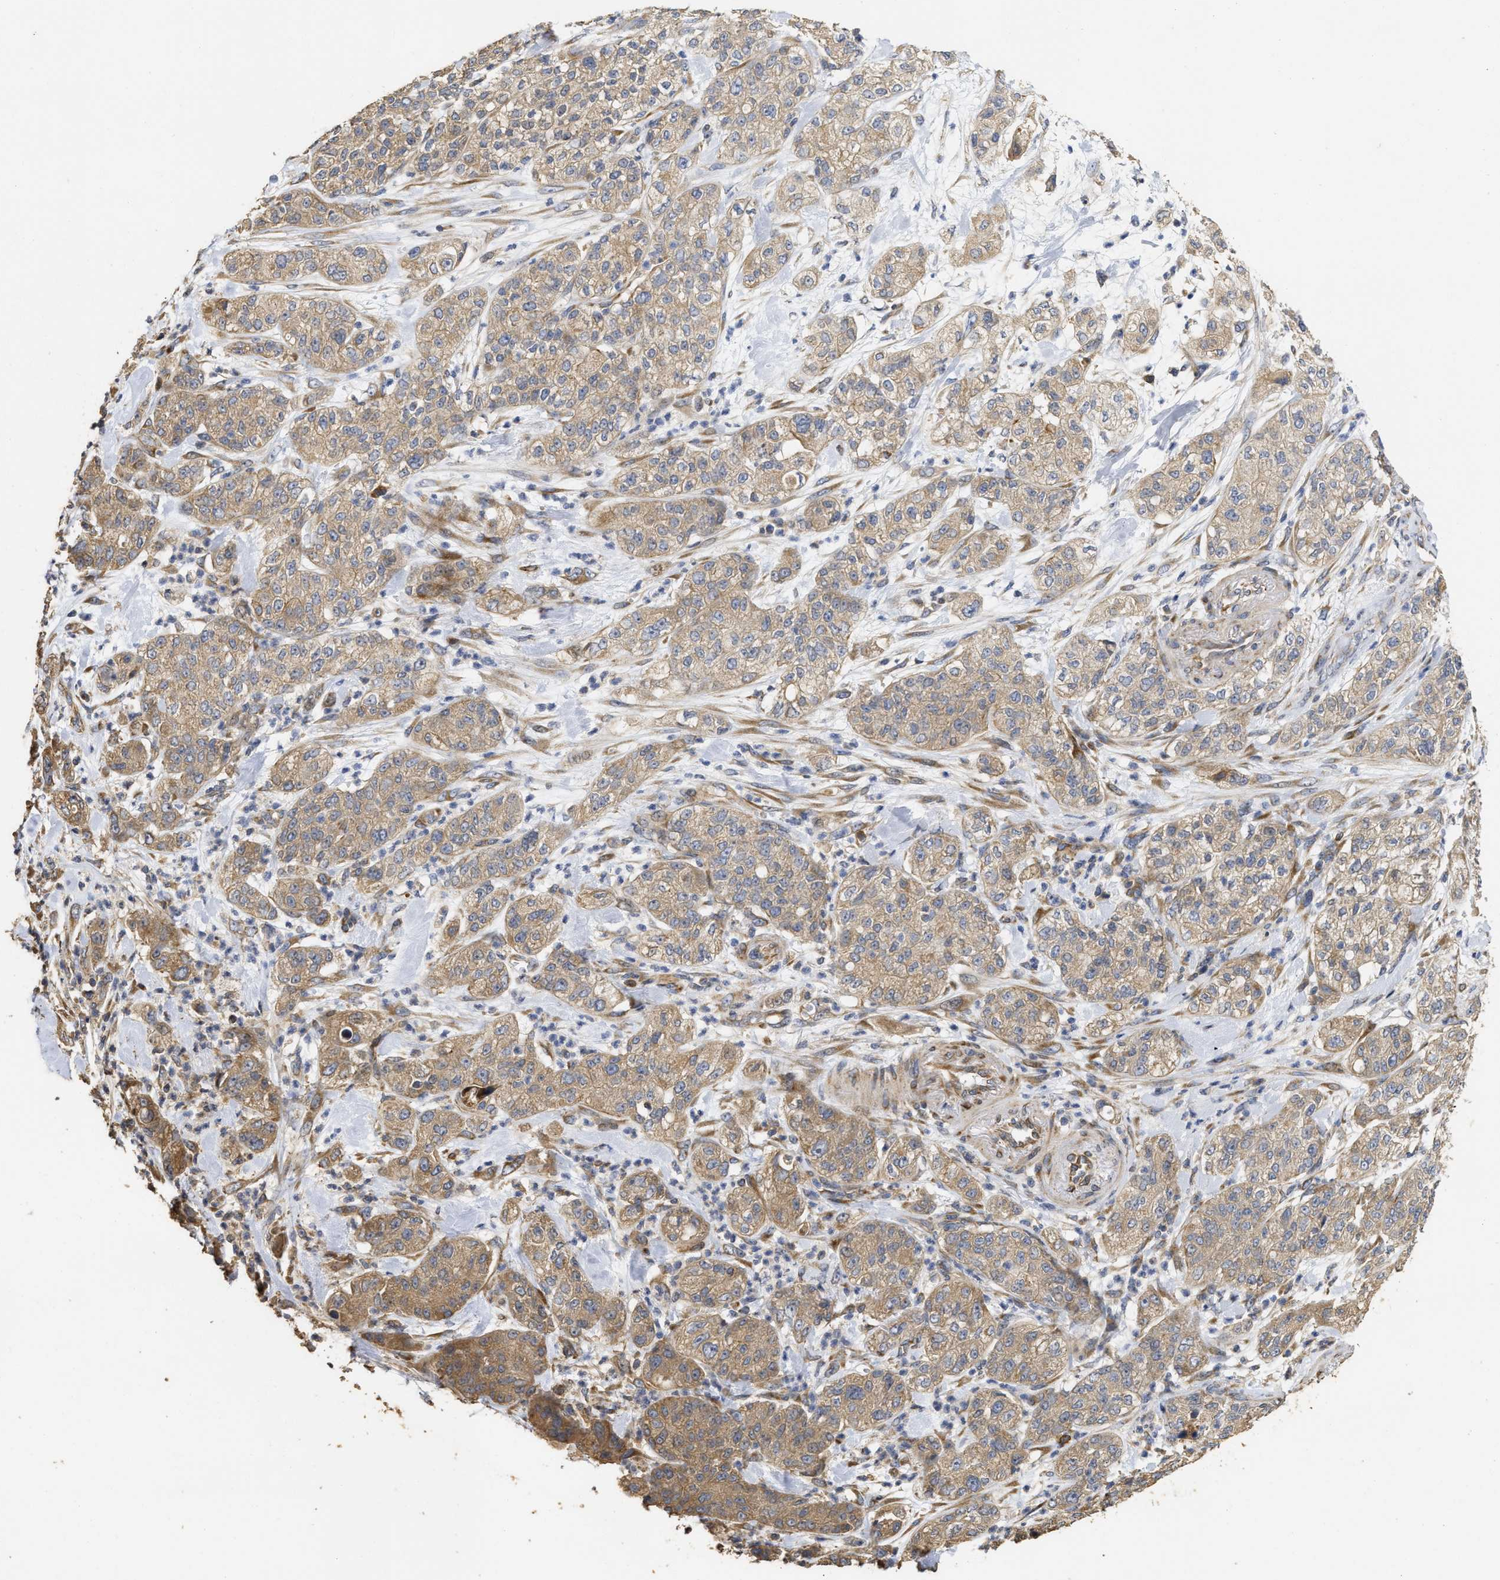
{"staining": {"intensity": "moderate", "quantity": ">75%", "location": "cytoplasmic/membranous"}, "tissue": "pancreatic cancer", "cell_type": "Tumor cells", "image_type": "cancer", "snomed": [{"axis": "morphology", "description": "Adenocarcinoma, NOS"}, {"axis": "topography", "description": "Pancreas"}], "caption": "Protein expression by immunohistochemistry (IHC) exhibits moderate cytoplasmic/membranous positivity in approximately >75% of tumor cells in pancreatic adenocarcinoma. (DAB IHC with brightfield microscopy, high magnification).", "gene": "NAV1", "patient": {"sex": "female", "age": 78}}